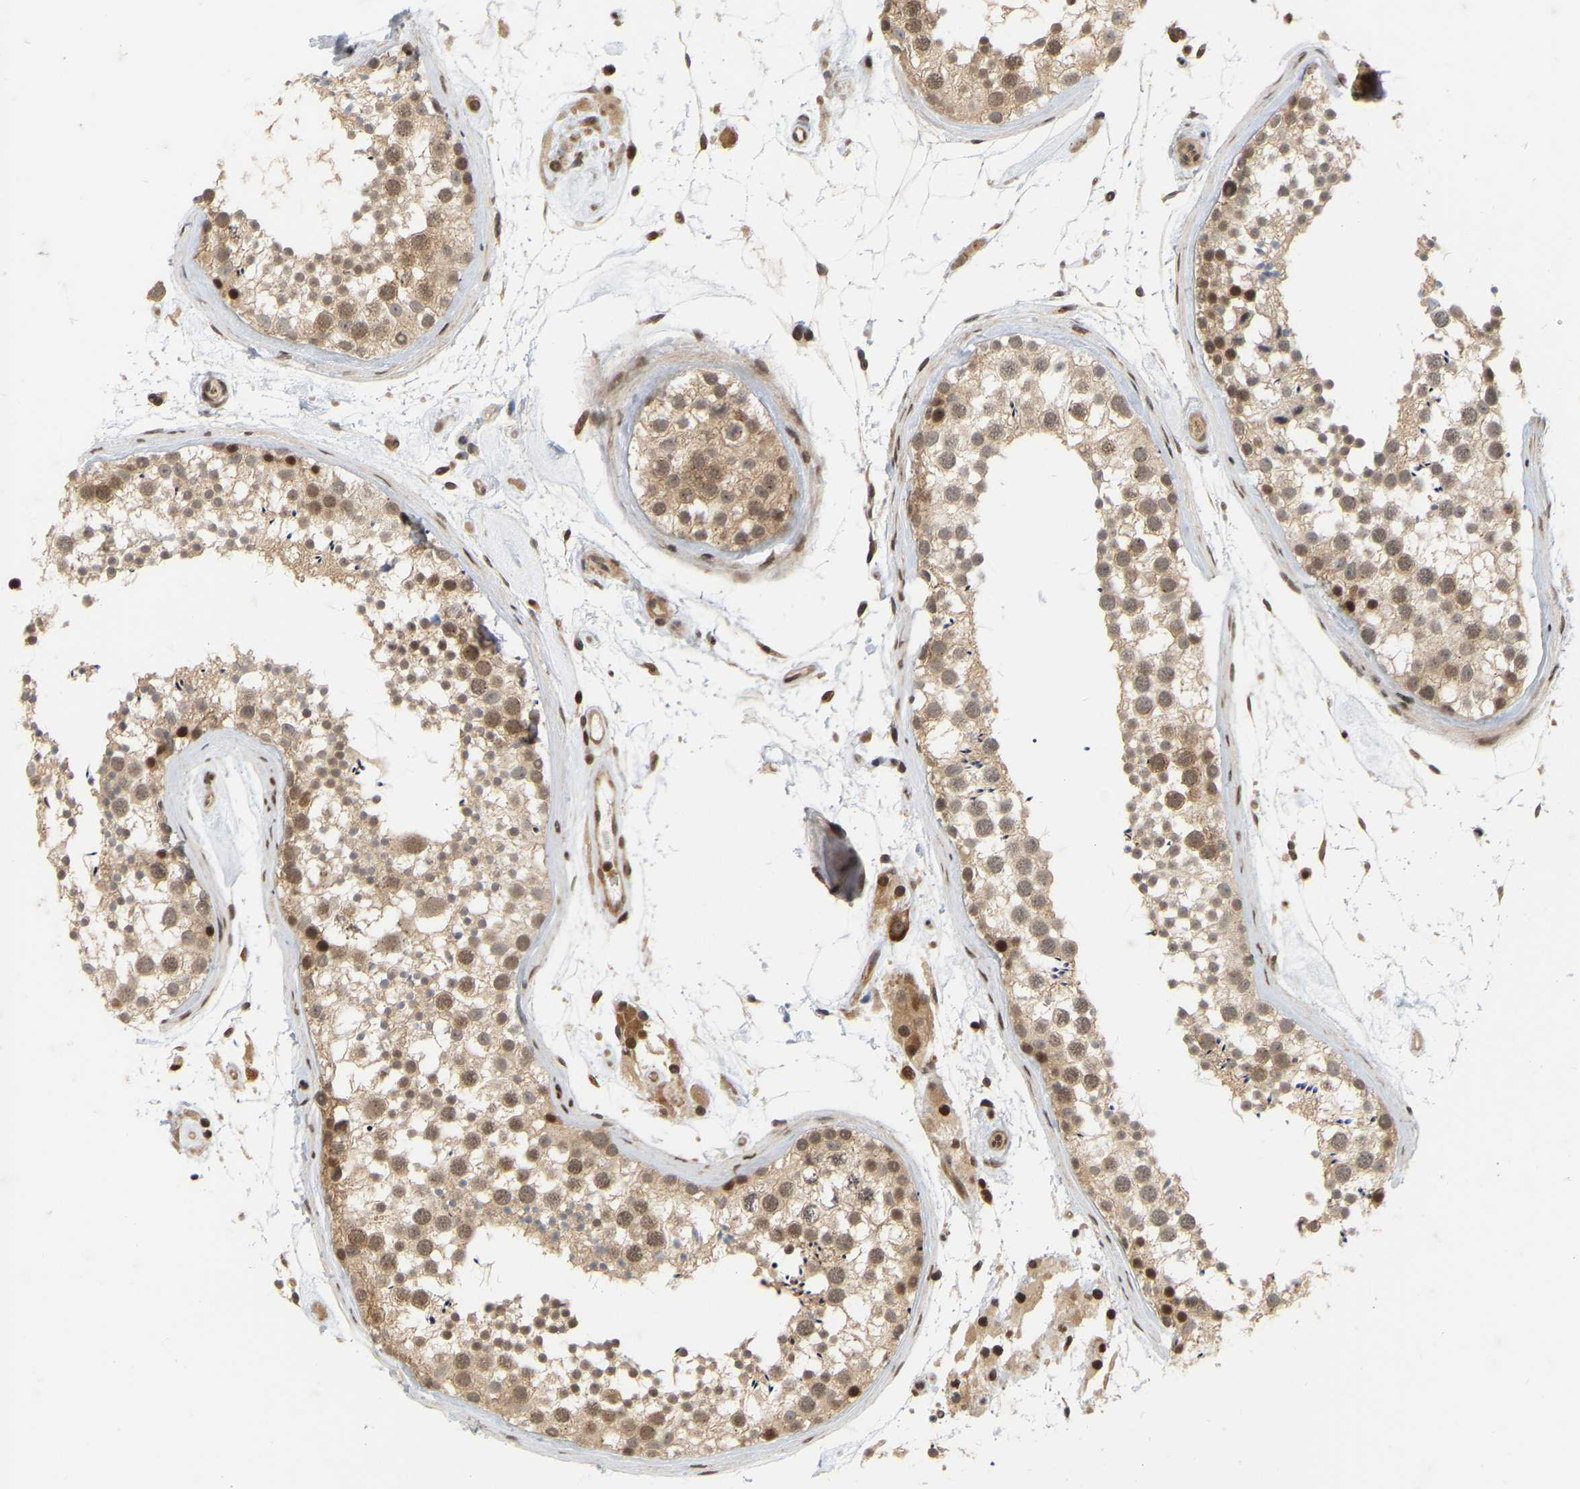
{"staining": {"intensity": "weak", "quantity": ">75%", "location": "cytoplasmic/membranous"}, "tissue": "testis", "cell_type": "Cells in seminiferous ducts", "image_type": "normal", "snomed": [{"axis": "morphology", "description": "Normal tissue, NOS"}, {"axis": "topography", "description": "Testis"}], "caption": "Normal testis exhibits weak cytoplasmic/membranous expression in about >75% of cells in seminiferous ducts.", "gene": "NFE2L2", "patient": {"sex": "male", "age": 46}}